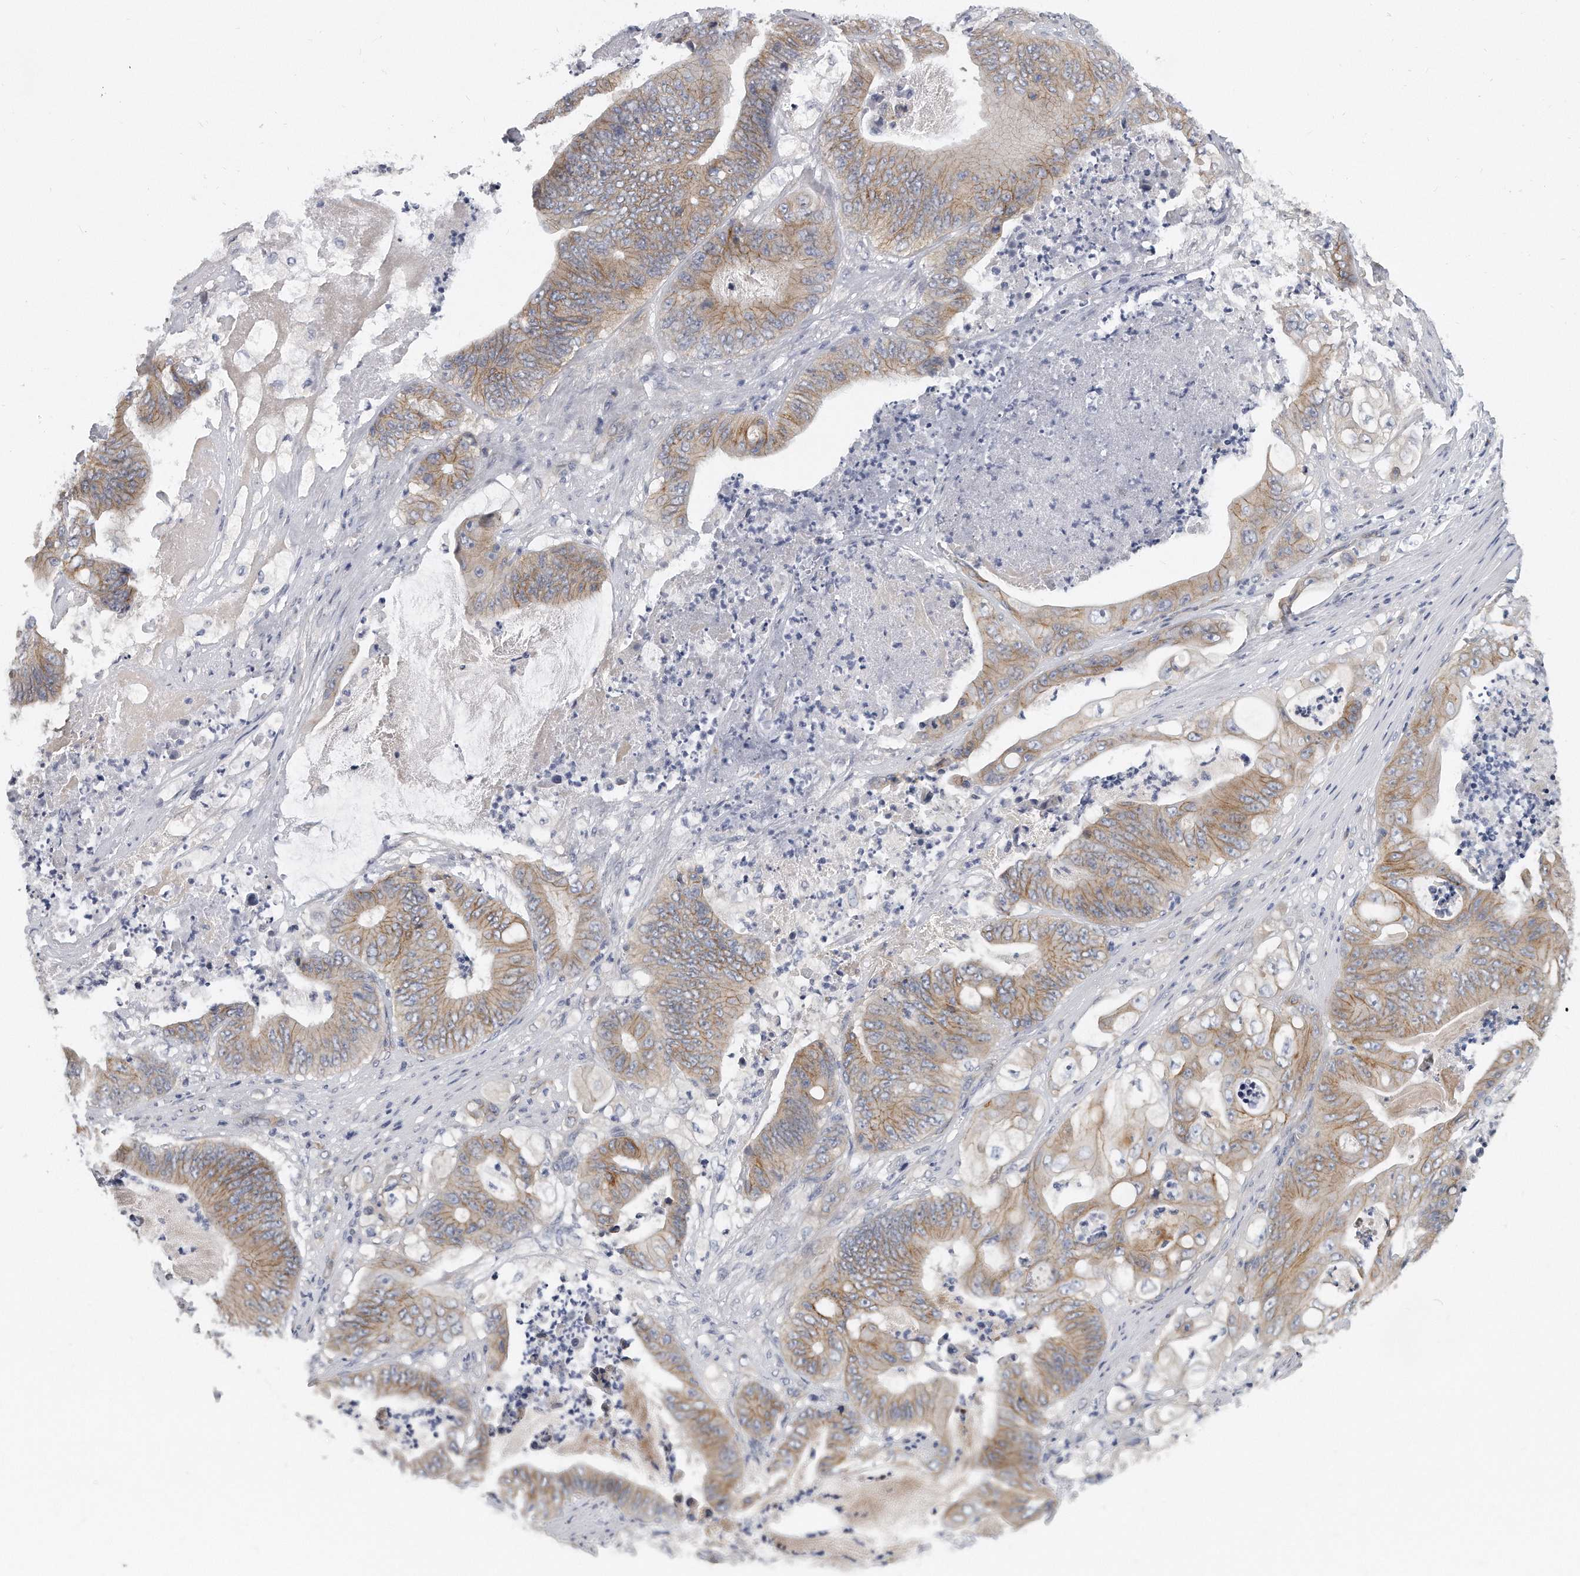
{"staining": {"intensity": "weak", "quantity": ">75%", "location": "cytoplasmic/membranous"}, "tissue": "stomach cancer", "cell_type": "Tumor cells", "image_type": "cancer", "snomed": [{"axis": "morphology", "description": "Adenocarcinoma, NOS"}, {"axis": "topography", "description": "Stomach"}], "caption": "Immunohistochemistry (IHC) image of stomach adenocarcinoma stained for a protein (brown), which shows low levels of weak cytoplasmic/membranous positivity in approximately >75% of tumor cells.", "gene": "PLEKHA6", "patient": {"sex": "female", "age": 73}}